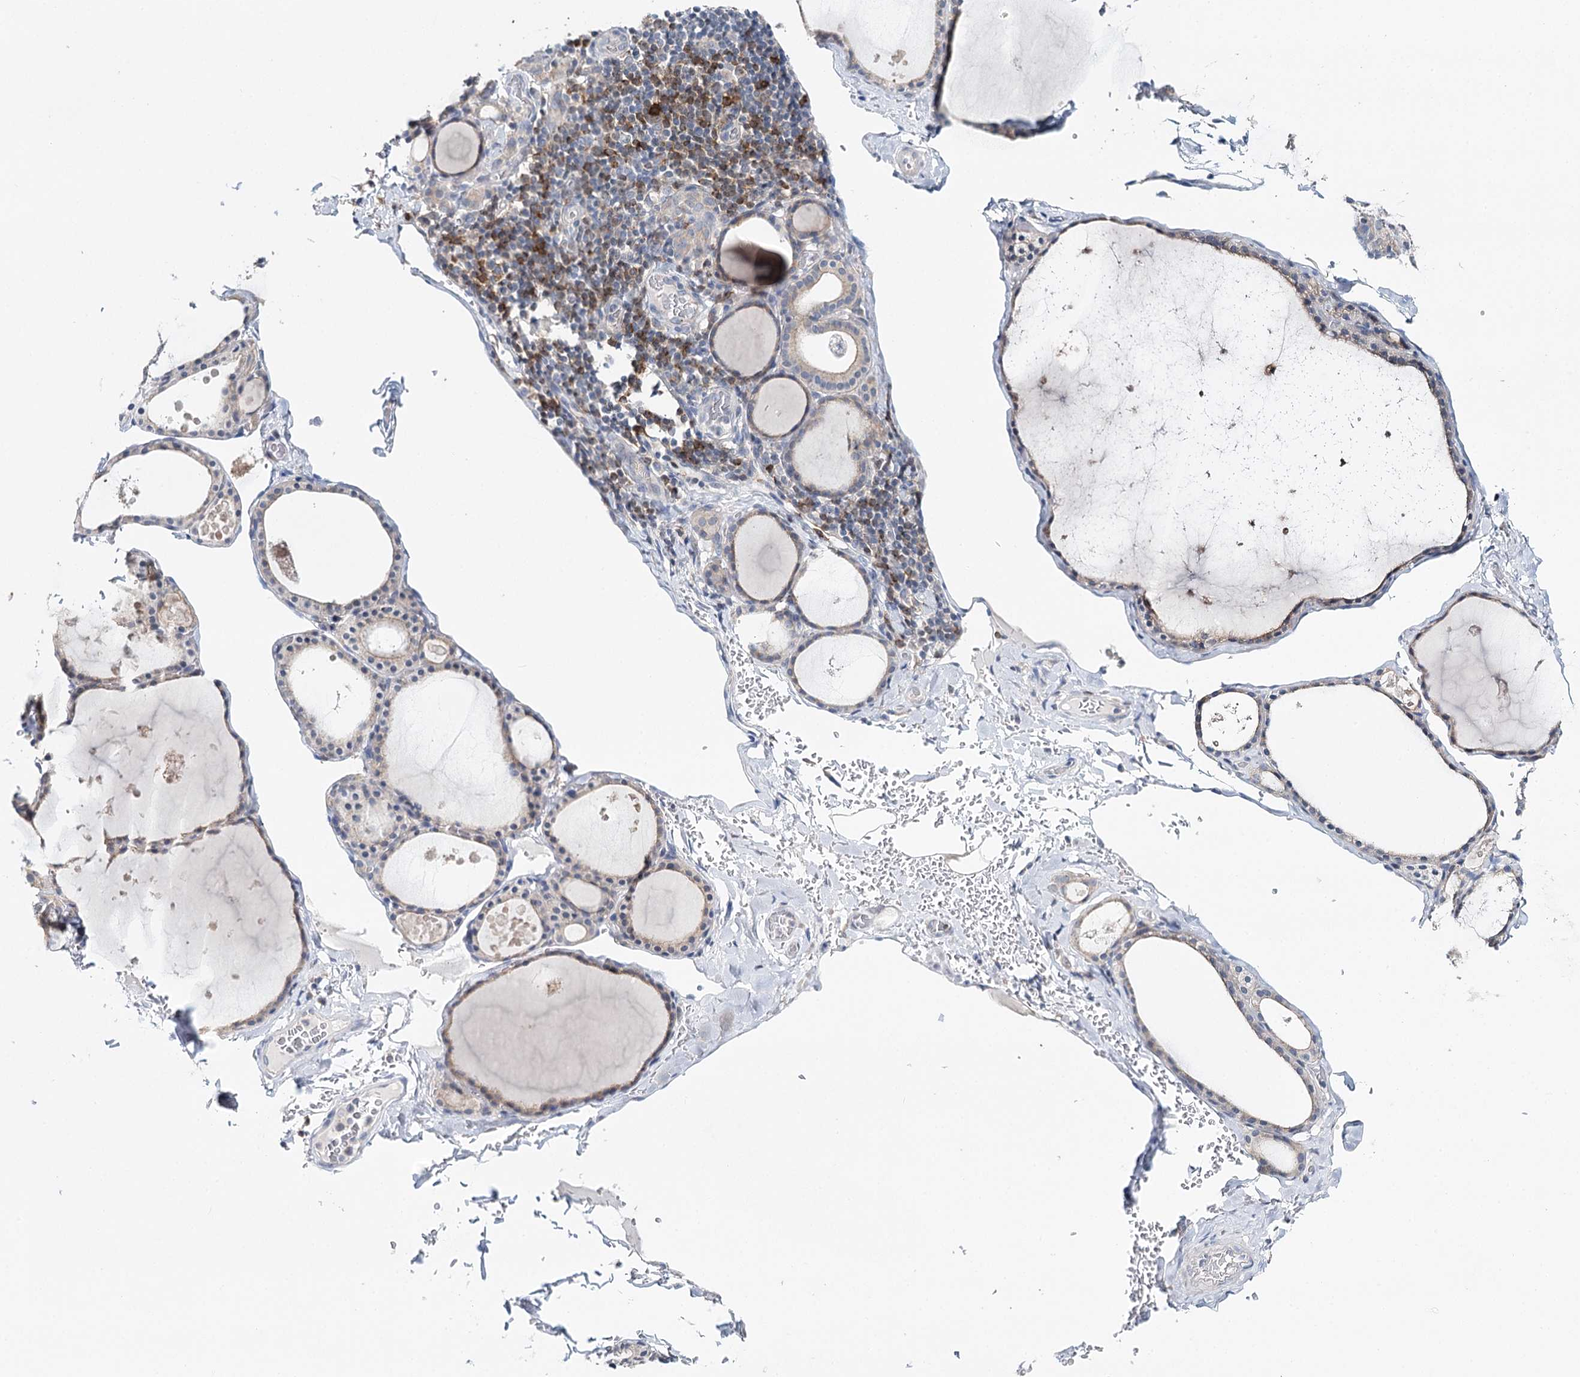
{"staining": {"intensity": "negative", "quantity": "none", "location": "none"}, "tissue": "thyroid gland", "cell_type": "Glandular cells", "image_type": "normal", "snomed": [{"axis": "morphology", "description": "Normal tissue, NOS"}, {"axis": "topography", "description": "Thyroid gland"}], "caption": "DAB (3,3'-diaminobenzidine) immunohistochemical staining of benign human thyroid gland demonstrates no significant positivity in glandular cells. (Brightfield microscopy of DAB immunohistochemistry (IHC) at high magnification).", "gene": "DAPK1", "patient": {"sex": "male", "age": 56}}